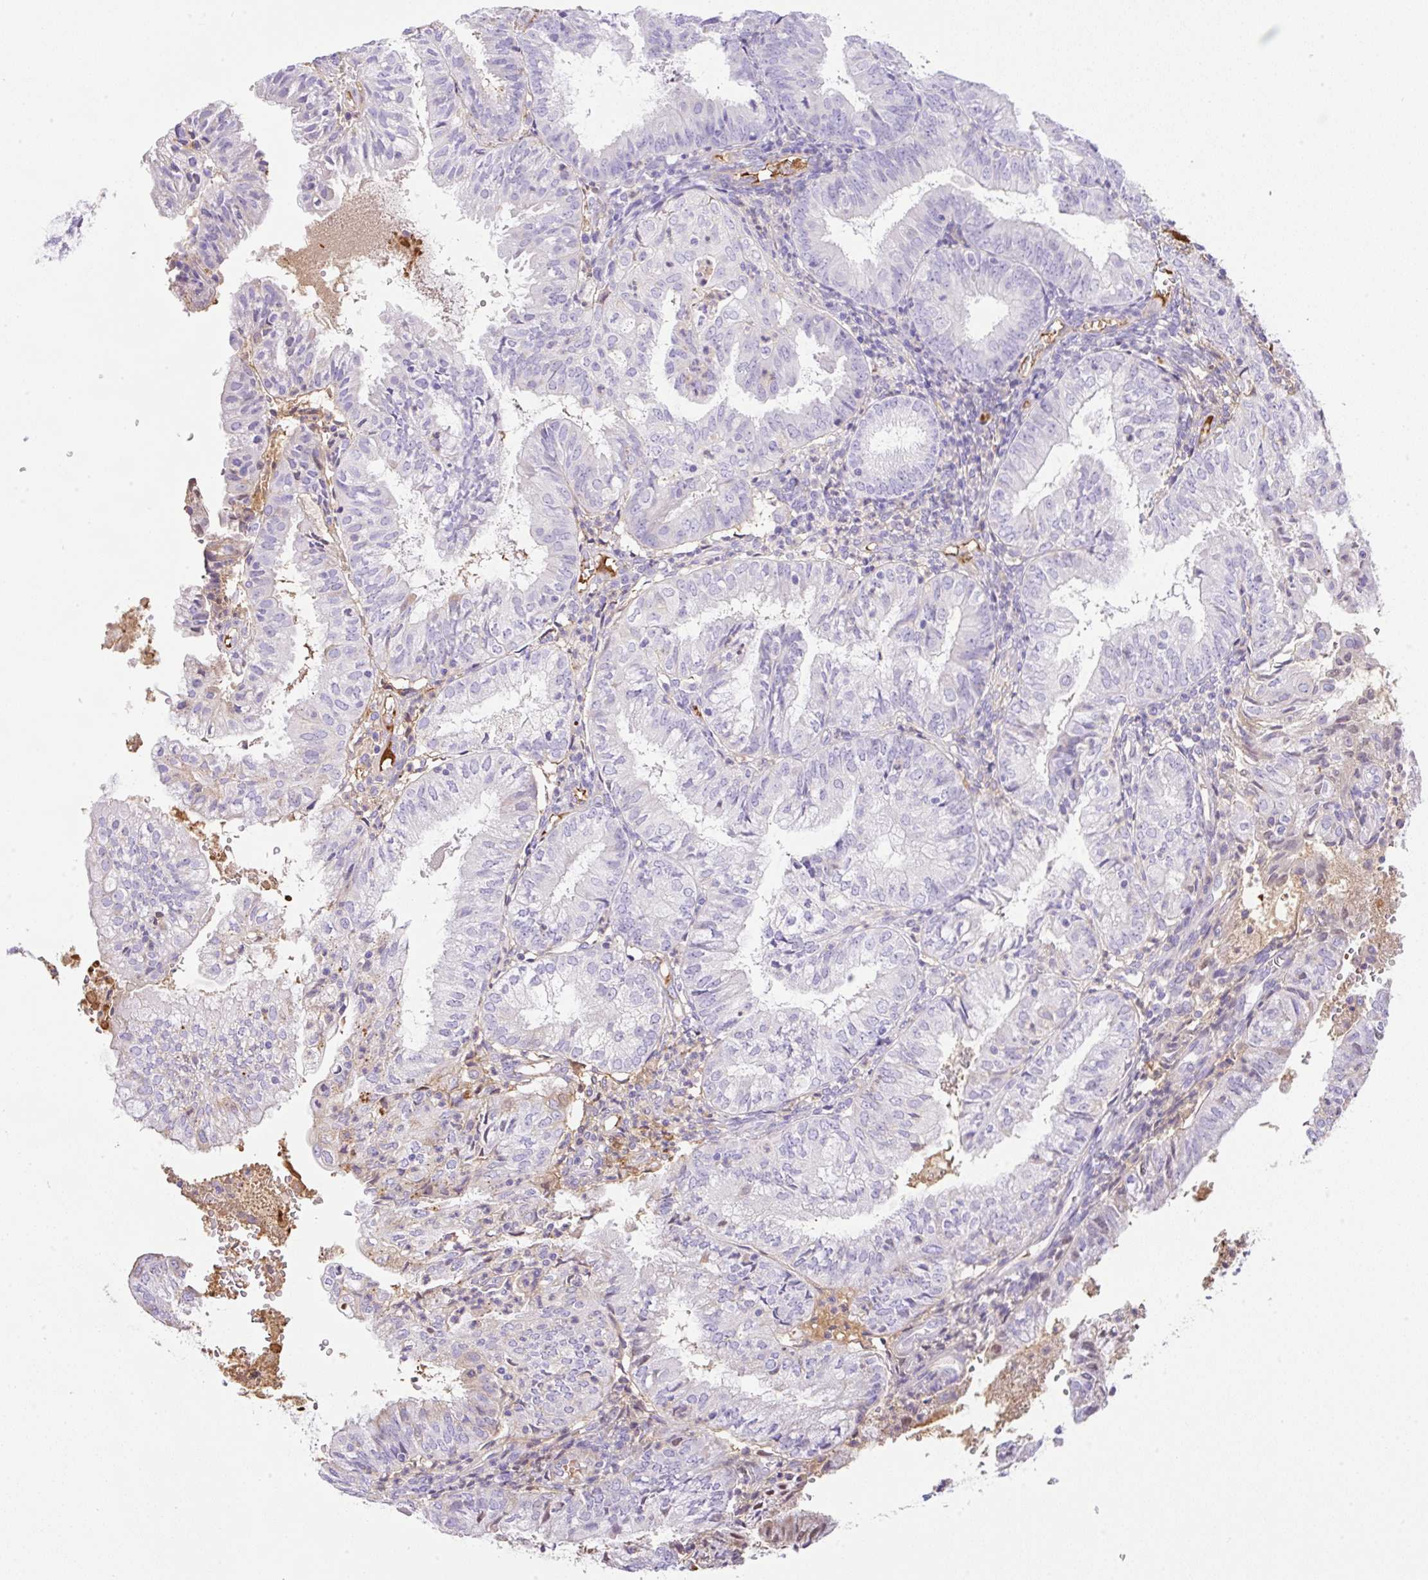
{"staining": {"intensity": "negative", "quantity": "none", "location": "none"}, "tissue": "endometrial cancer", "cell_type": "Tumor cells", "image_type": "cancer", "snomed": [{"axis": "morphology", "description": "Adenocarcinoma, NOS"}, {"axis": "topography", "description": "Endometrium"}], "caption": "This is an immunohistochemistry (IHC) photomicrograph of human endometrial adenocarcinoma. There is no expression in tumor cells.", "gene": "TDRD15", "patient": {"sex": "female", "age": 55}}